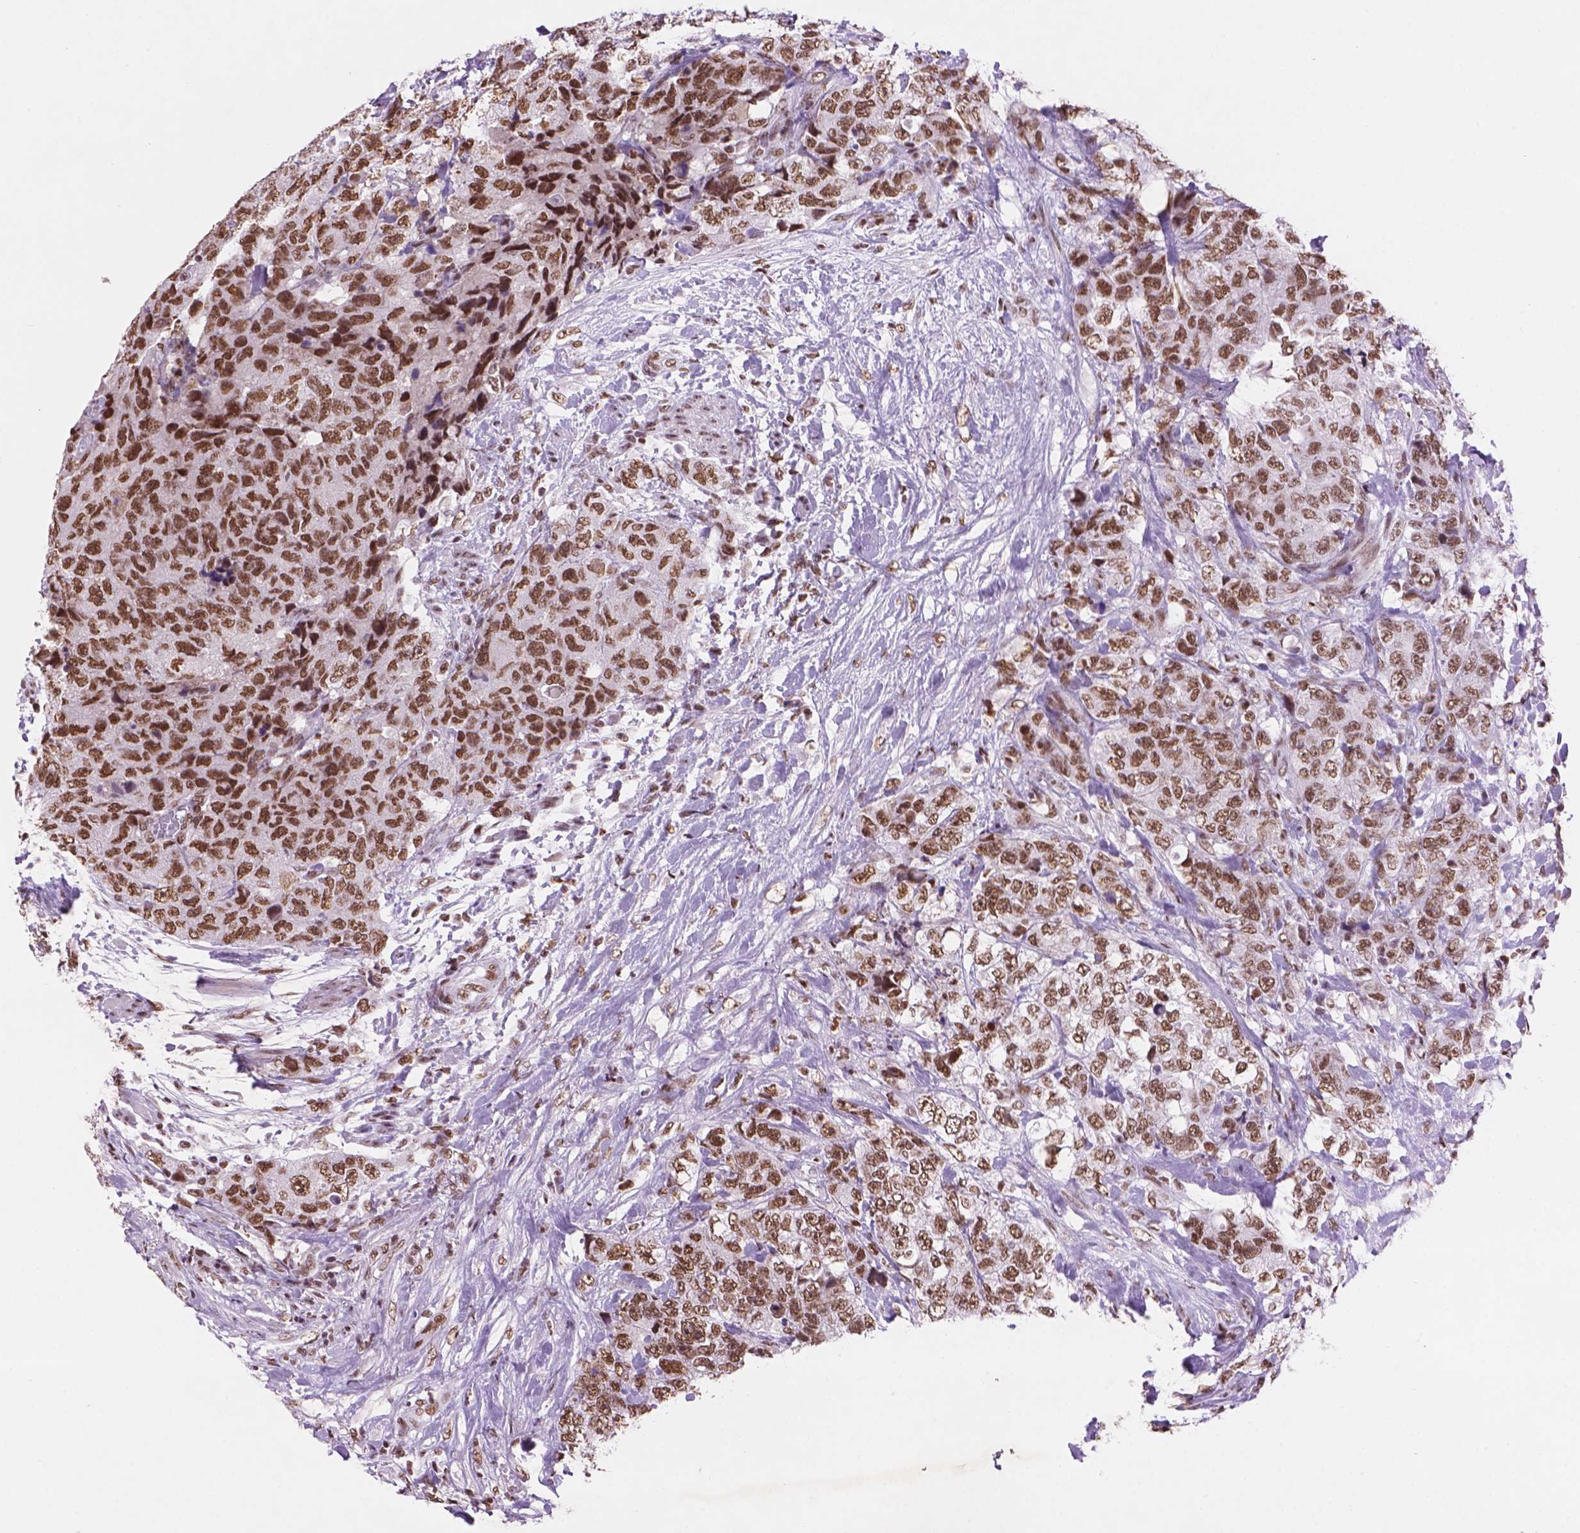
{"staining": {"intensity": "moderate", "quantity": ">75%", "location": "nuclear"}, "tissue": "urothelial cancer", "cell_type": "Tumor cells", "image_type": "cancer", "snomed": [{"axis": "morphology", "description": "Urothelial carcinoma, High grade"}, {"axis": "topography", "description": "Urinary bladder"}], "caption": "High-grade urothelial carcinoma stained with a protein marker shows moderate staining in tumor cells.", "gene": "RPA4", "patient": {"sex": "female", "age": 78}}